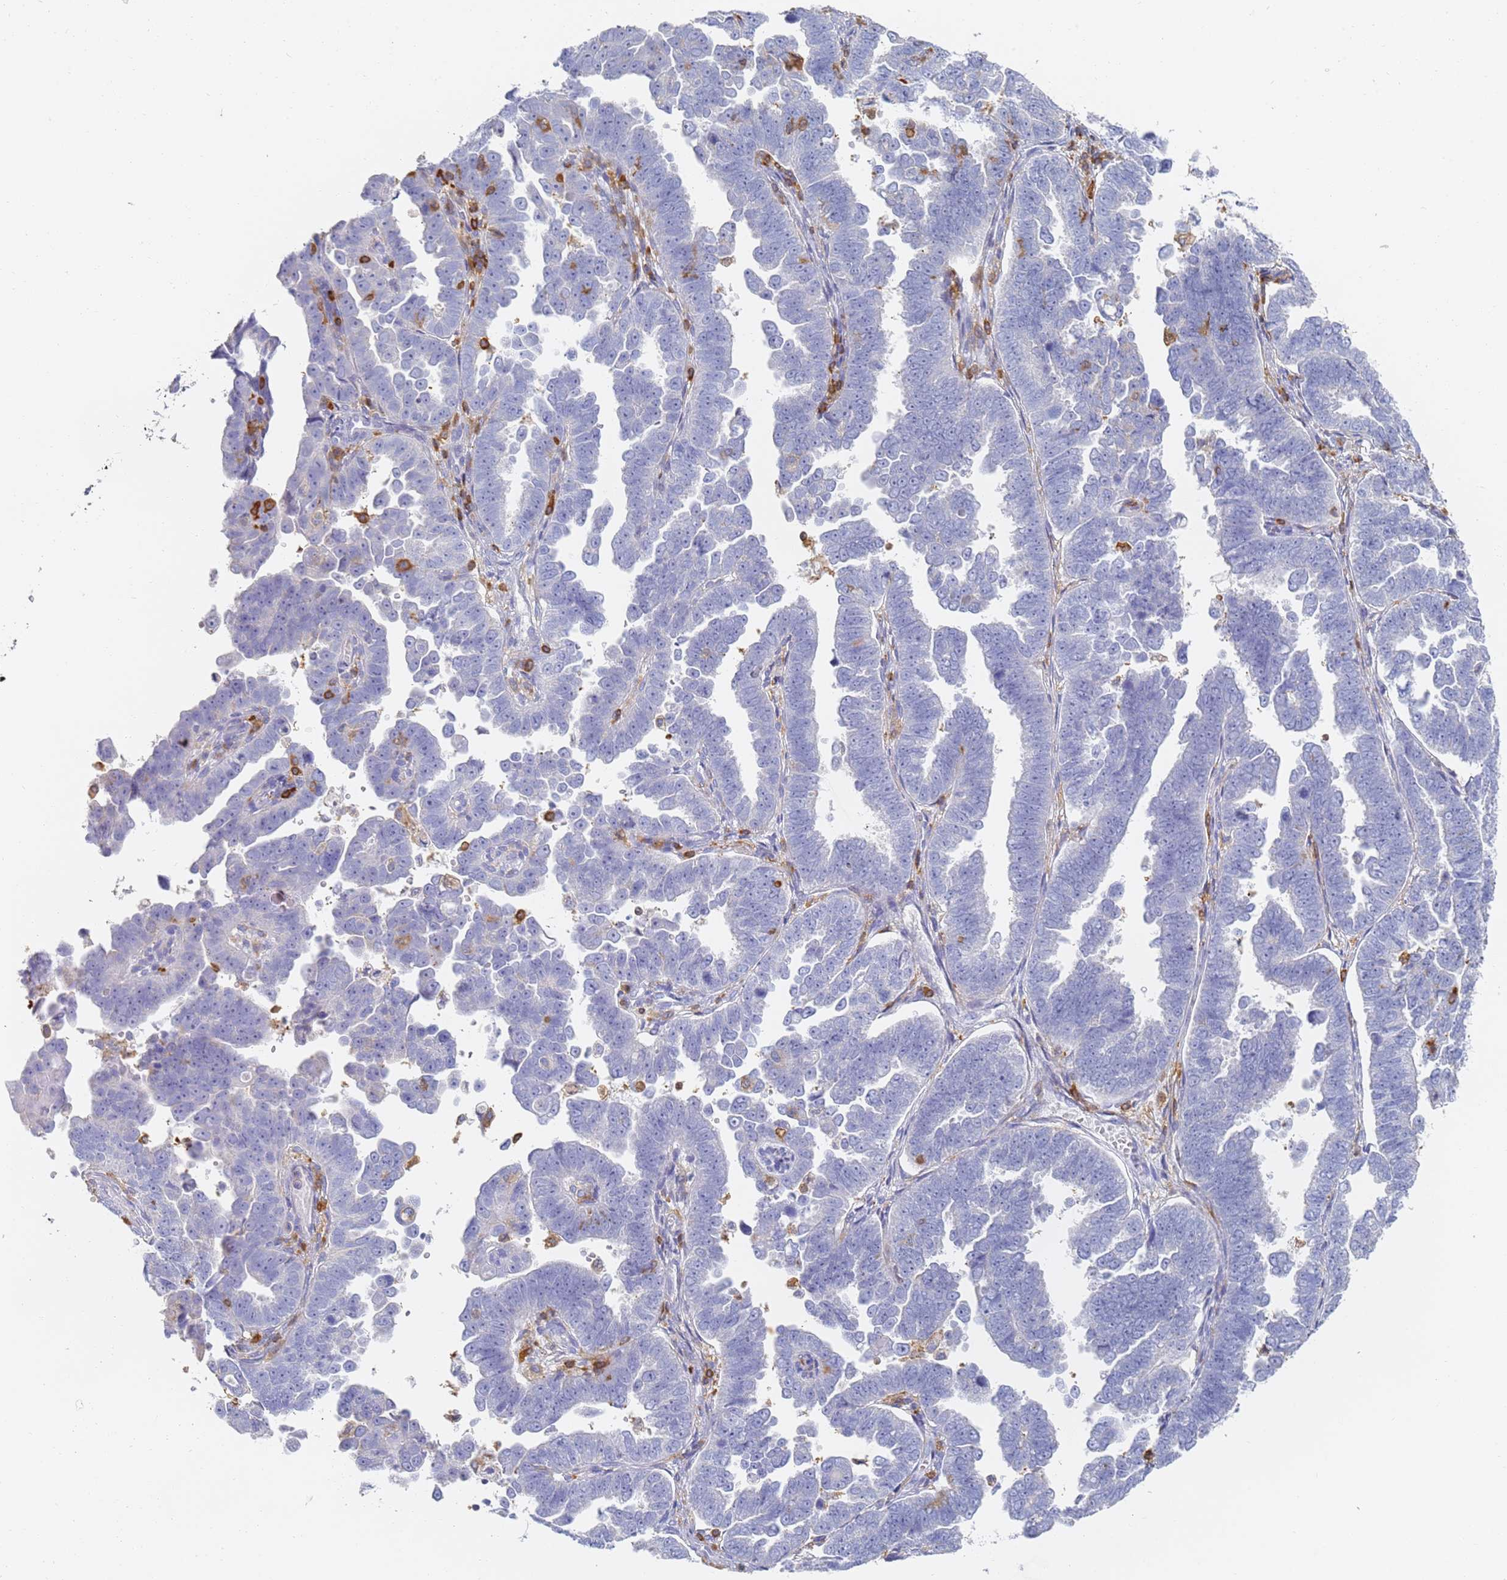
{"staining": {"intensity": "negative", "quantity": "none", "location": "none"}, "tissue": "endometrial cancer", "cell_type": "Tumor cells", "image_type": "cancer", "snomed": [{"axis": "morphology", "description": "Adenocarcinoma, NOS"}, {"axis": "topography", "description": "Endometrium"}], "caption": "This micrograph is of endometrial cancer stained with immunohistochemistry to label a protein in brown with the nuclei are counter-stained blue. There is no positivity in tumor cells.", "gene": "BIN2", "patient": {"sex": "female", "age": 75}}